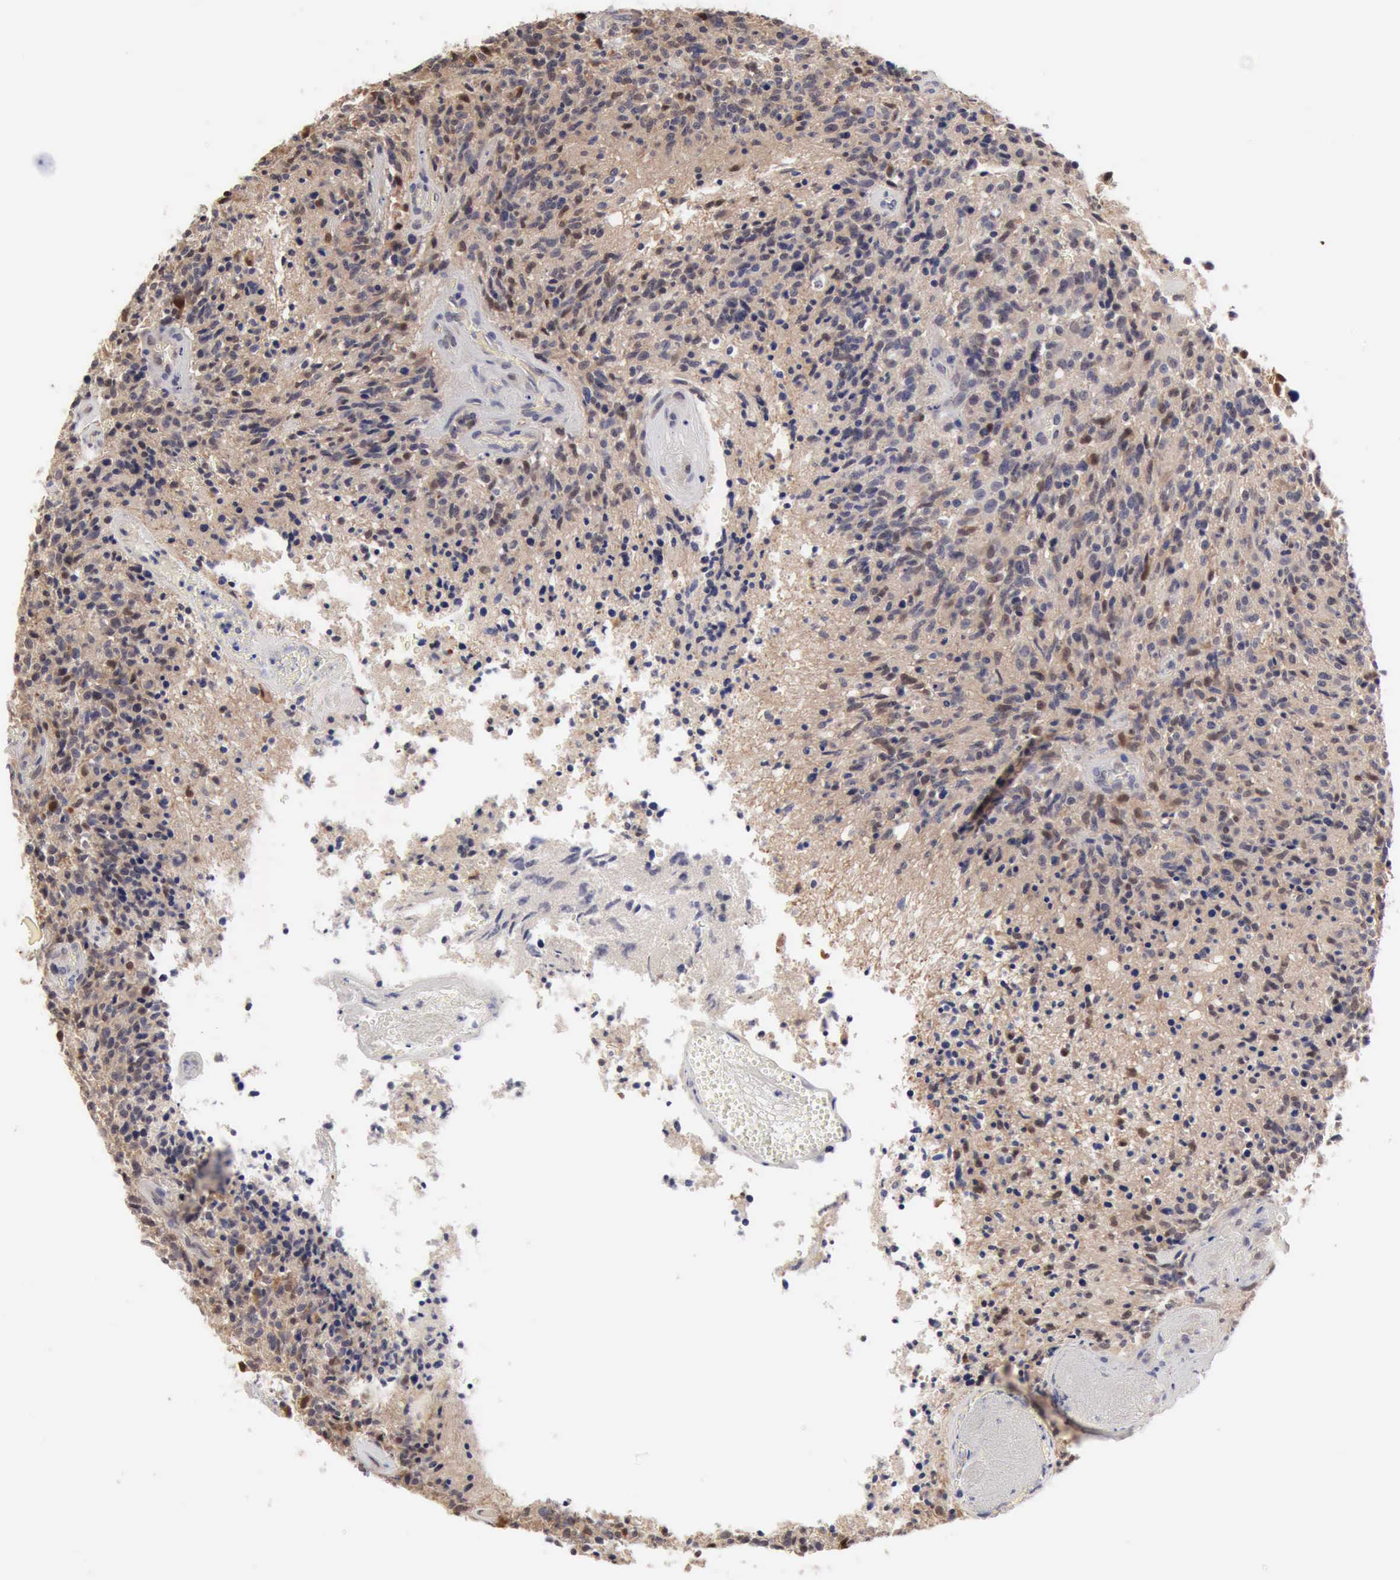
{"staining": {"intensity": "weak", "quantity": ">75%", "location": "cytoplasmic/membranous,nuclear"}, "tissue": "glioma", "cell_type": "Tumor cells", "image_type": "cancer", "snomed": [{"axis": "morphology", "description": "Glioma, malignant, High grade"}, {"axis": "topography", "description": "Brain"}], "caption": "Human malignant glioma (high-grade) stained for a protein (brown) reveals weak cytoplasmic/membranous and nuclear positive staining in about >75% of tumor cells.", "gene": "PTGR2", "patient": {"sex": "male", "age": 36}}